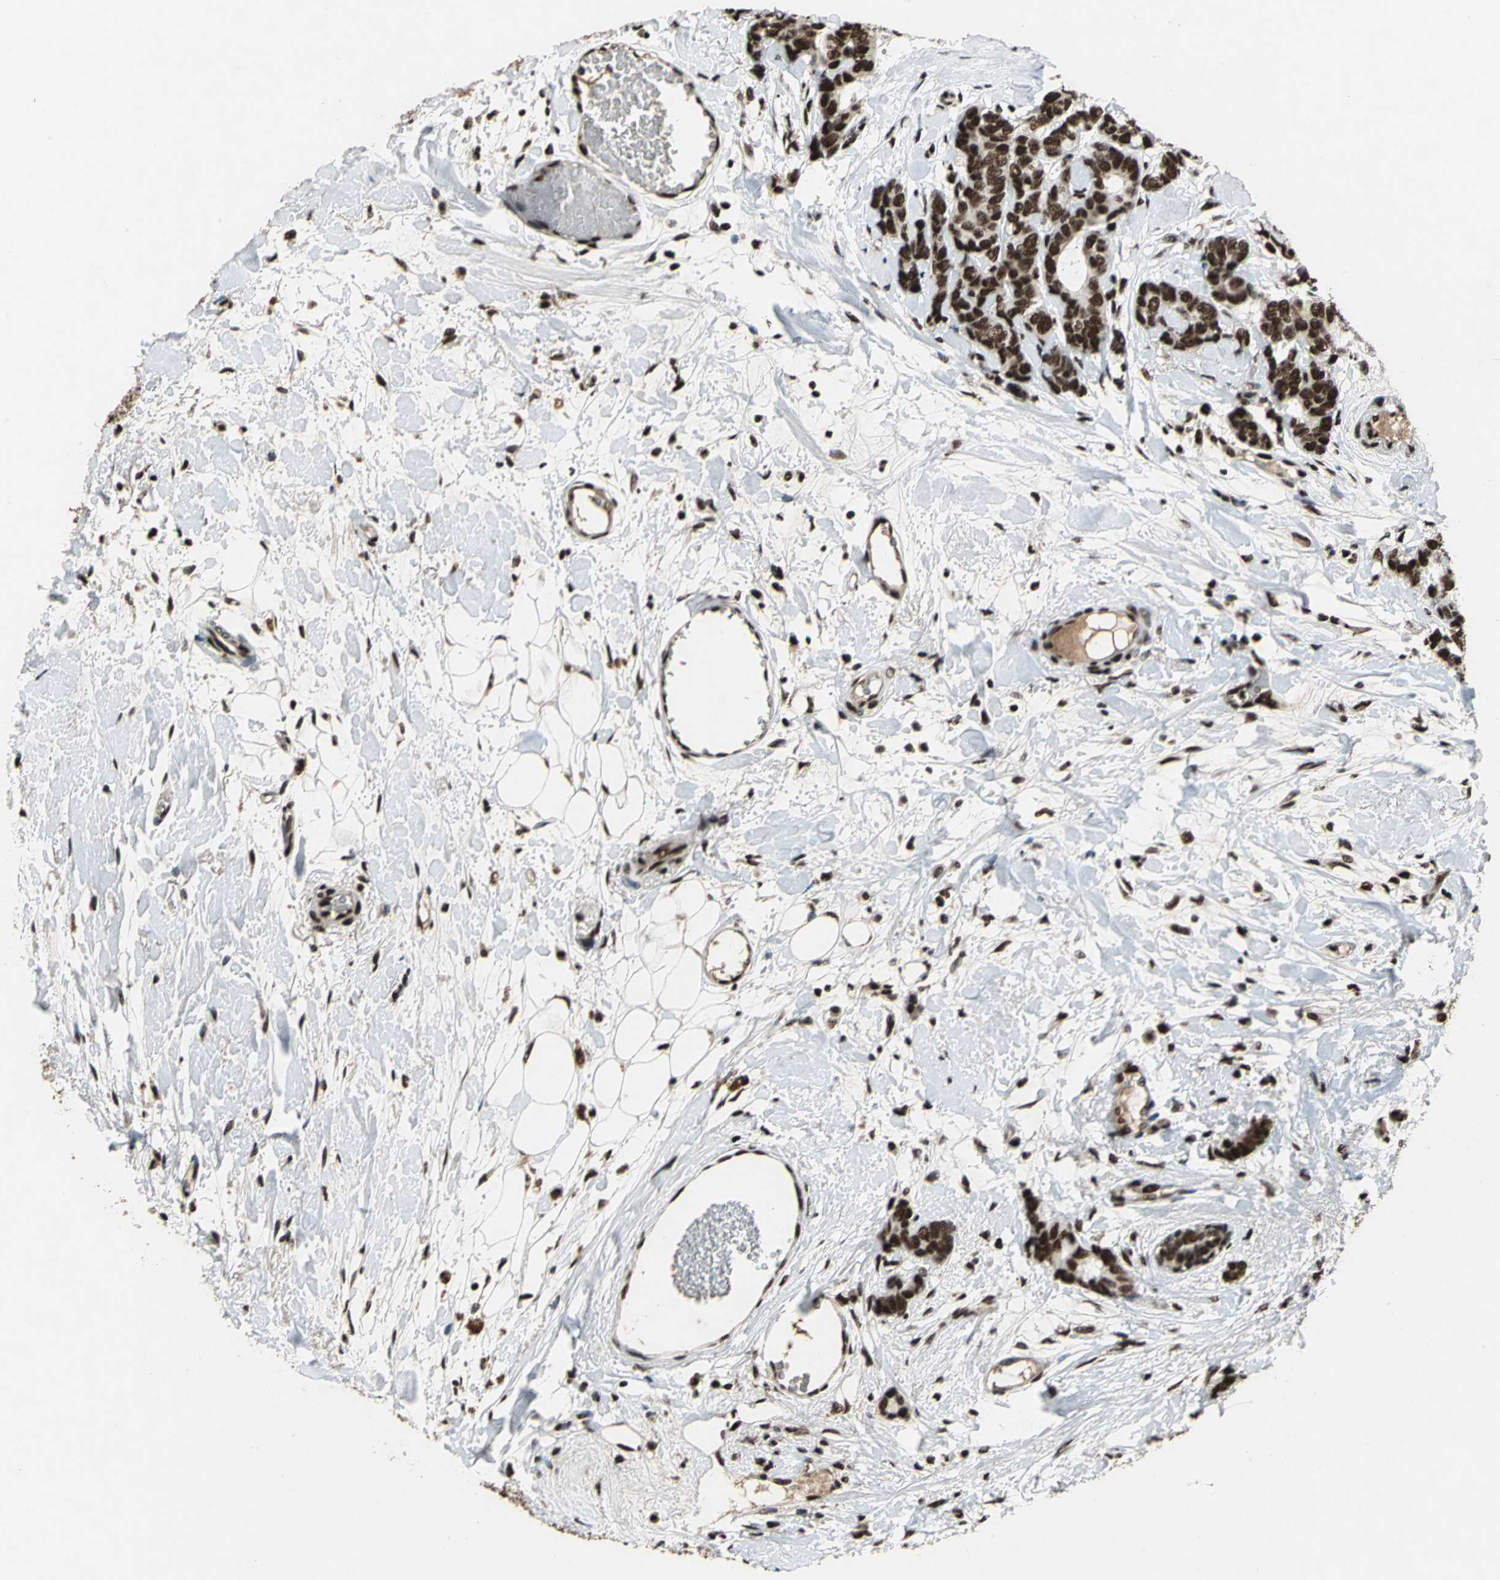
{"staining": {"intensity": "strong", "quantity": ">75%", "location": "nuclear"}, "tissue": "breast cancer", "cell_type": "Tumor cells", "image_type": "cancer", "snomed": [{"axis": "morphology", "description": "Duct carcinoma"}, {"axis": "topography", "description": "Breast"}], "caption": "Tumor cells show high levels of strong nuclear staining in about >75% of cells in infiltrating ductal carcinoma (breast). The protein is shown in brown color, while the nuclei are stained blue.", "gene": "MTA2", "patient": {"sex": "female", "age": 87}}